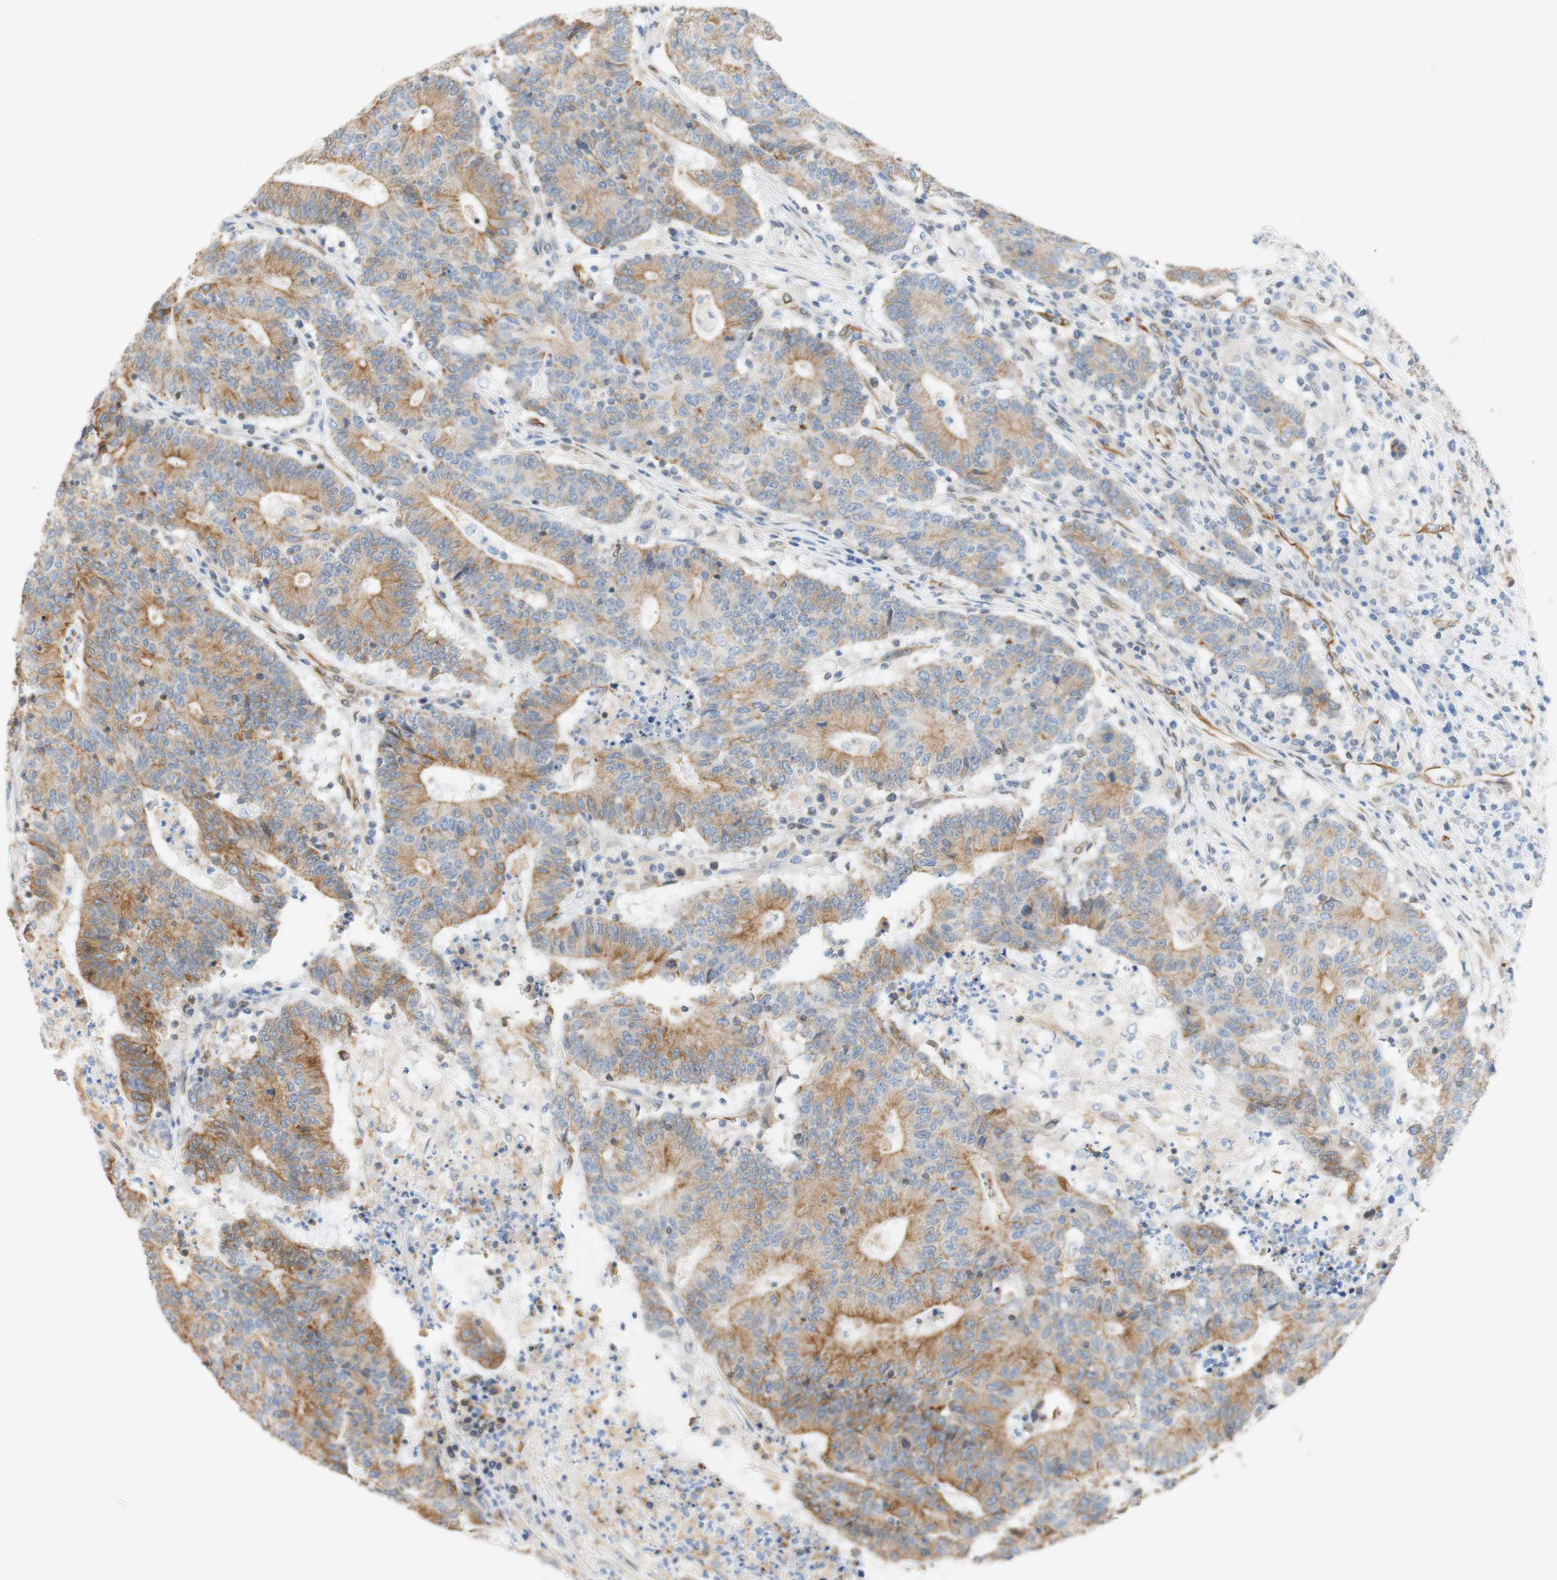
{"staining": {"intensity": "moderate", "quantity": "25%-75%", "location": "cytoplasmic/membranous"}, "tissue": "colorectal cancer", "cell_type": "Tumor cells", "image_type": "cancer", "snomed": [{"axis": "morphology", "description": "Normal tissue, NOS"}, {"axis": "morphology", "description": "Adenocarcinoma, NOS"}, {"axis": "topography", "description": "Colon"}], "caption": "Tumor cells show moderate cytoplasmic/membranous positivity in approximately 25%-75% of cells in colorectal cancer (adenocarcinoma). (Brightfield microscopy of DAB IHC at high magnification).", "gene": "ENDOD1", "patient": {"sex": "female", "age": 75}}